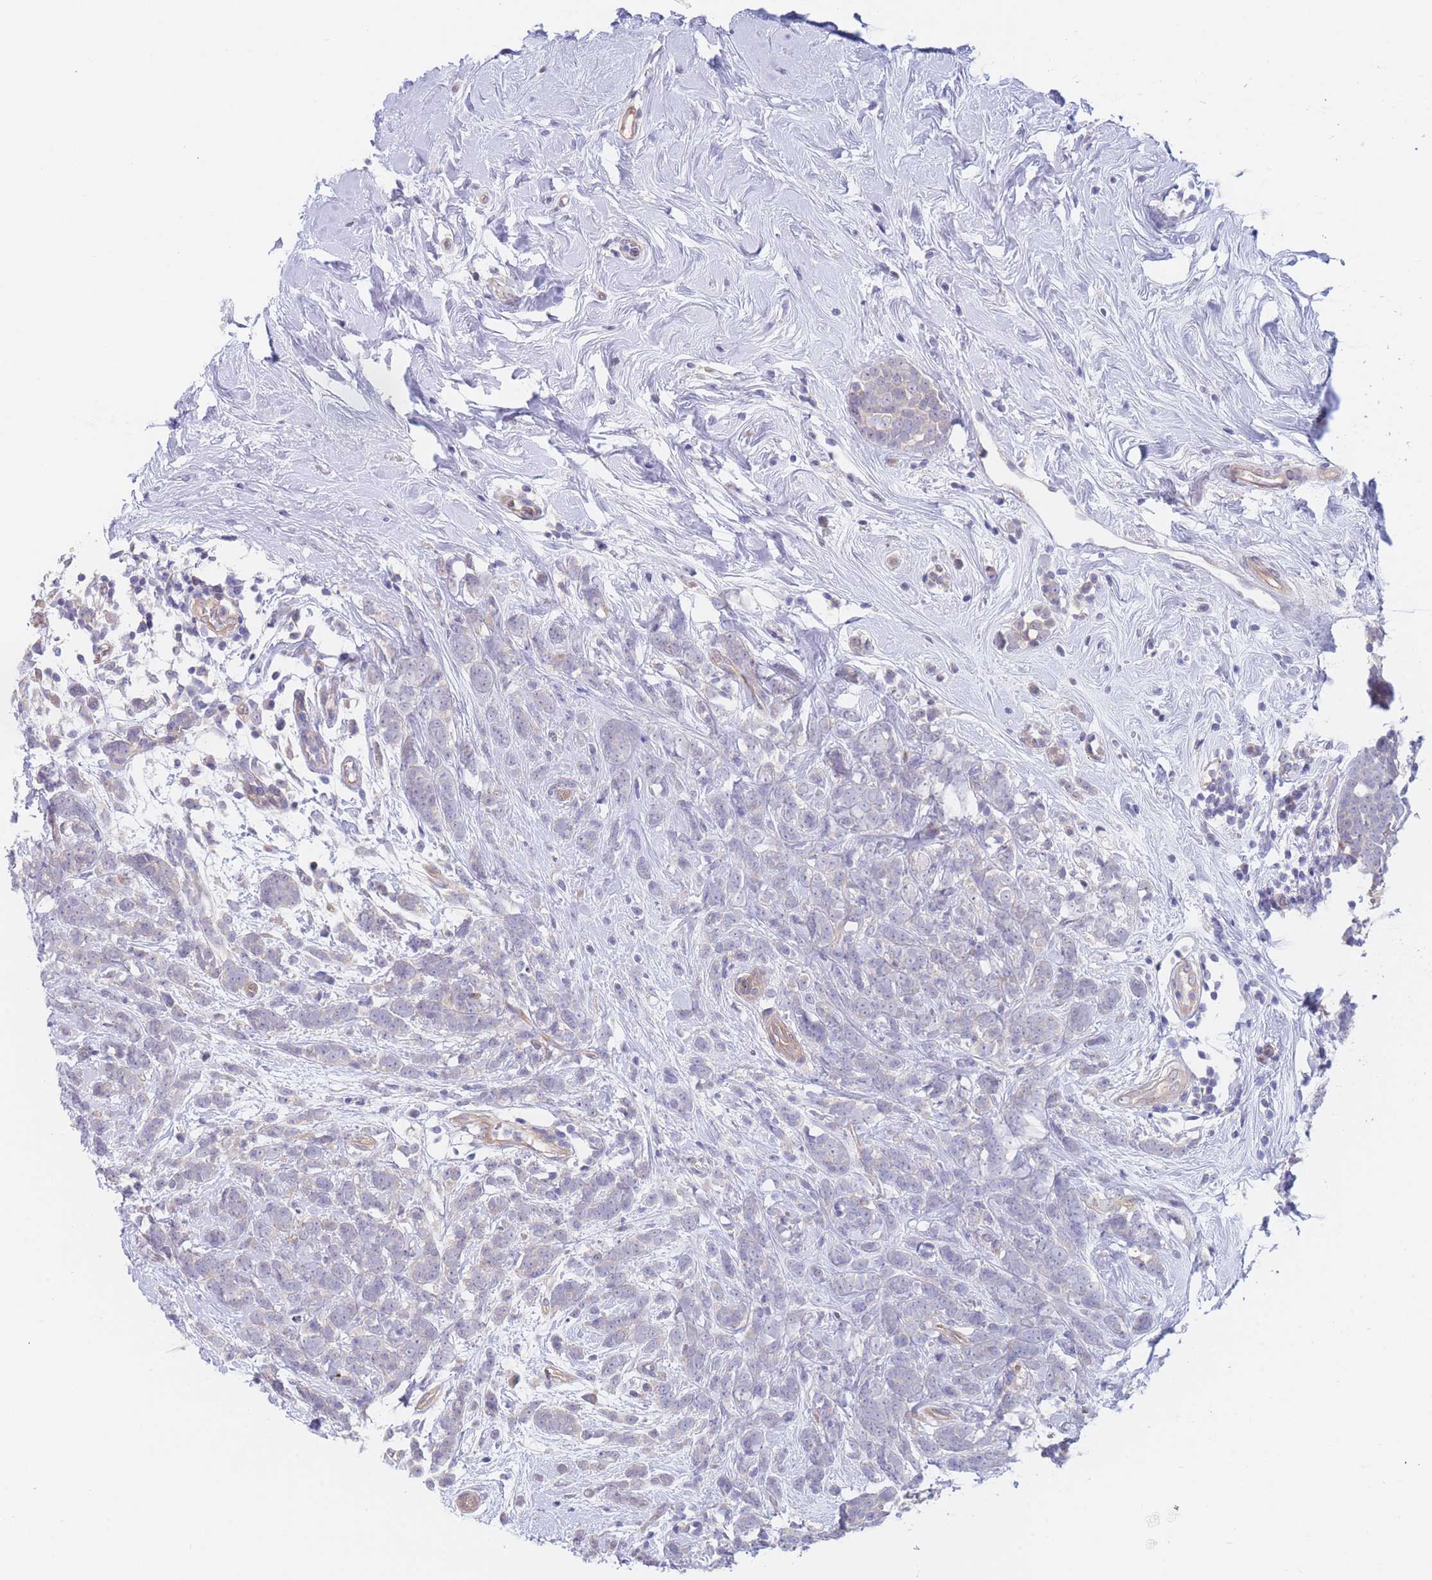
{"staining": {"intensity": "negative", "quantity": "none", "location": "none"}, "tissue": "breast cancer", "cell_type": "Tumor cells", "image_type": "cancer", "snomed": [{"axis": "morphology", "description": "Lobular carcinoma"}, {"axis": "topography", "description": "Breast"}], "caption": "The IHC photomicrograph has no significant positivity in tumor cells of breast cancer tissue.", "gene": "ZNF281", "patient": {"sex": "female", "age": 58}}